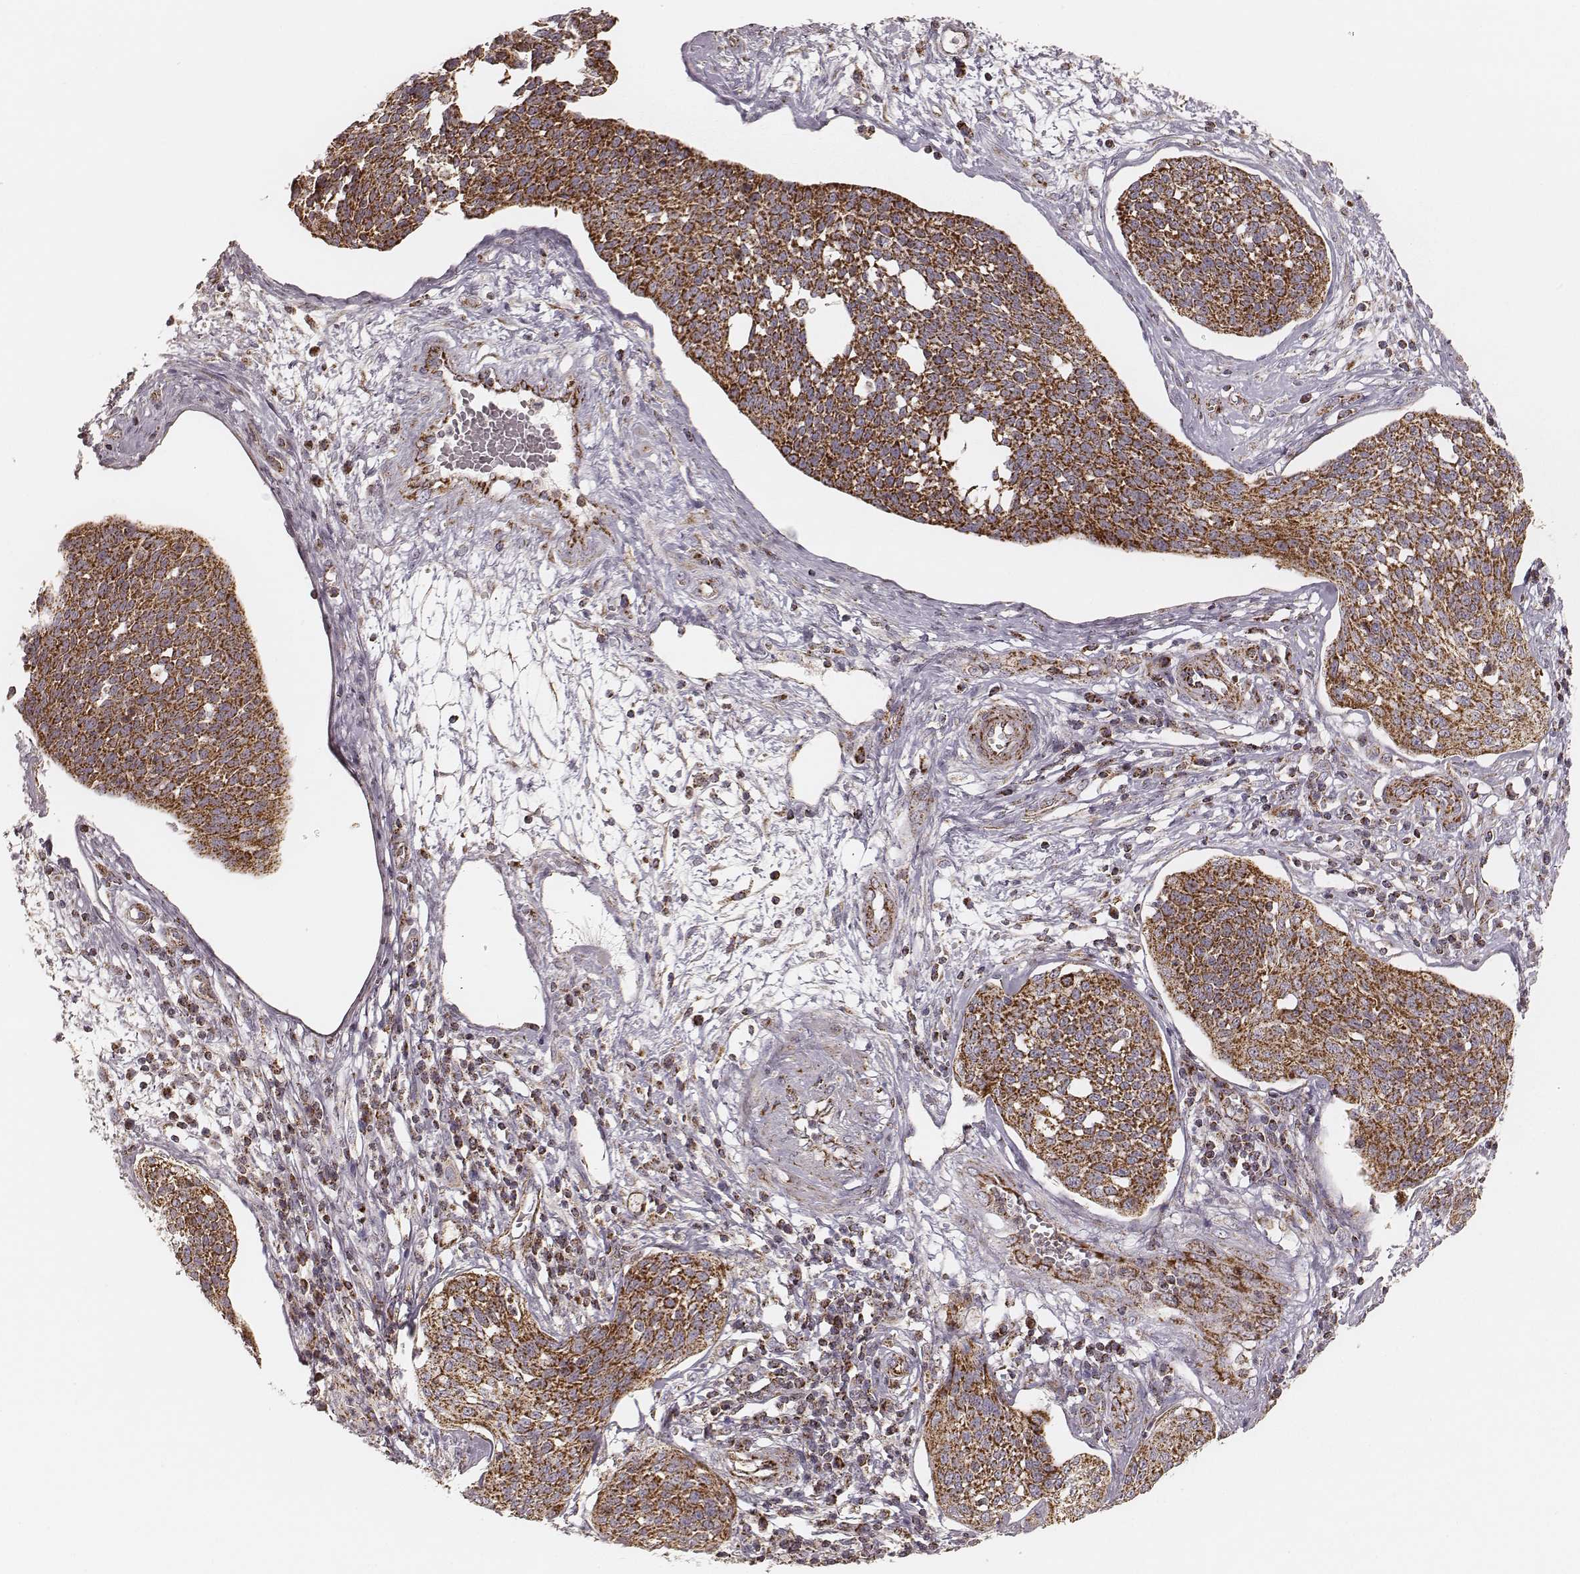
{"staining": {"intensity": "strong", "quantity": ">75%", "location": "cytoplasmic/membranous"}, "tissue": "cervical cancer", "cell_type": "Tumor cells", "image_type": "cancer", "snomed": [{"axis": "morphology", "description": "Squamous cell carcinoma, NOS"}, {"axis": "topography", "description": "Cervix"}], "caption": "The immunohistochemical stain shows strong cytoplasmic/membranous expression in tumor cells of cervical cancer tissue.", "gene": "CS", "patient": {"sex": "female", "age": 34}}